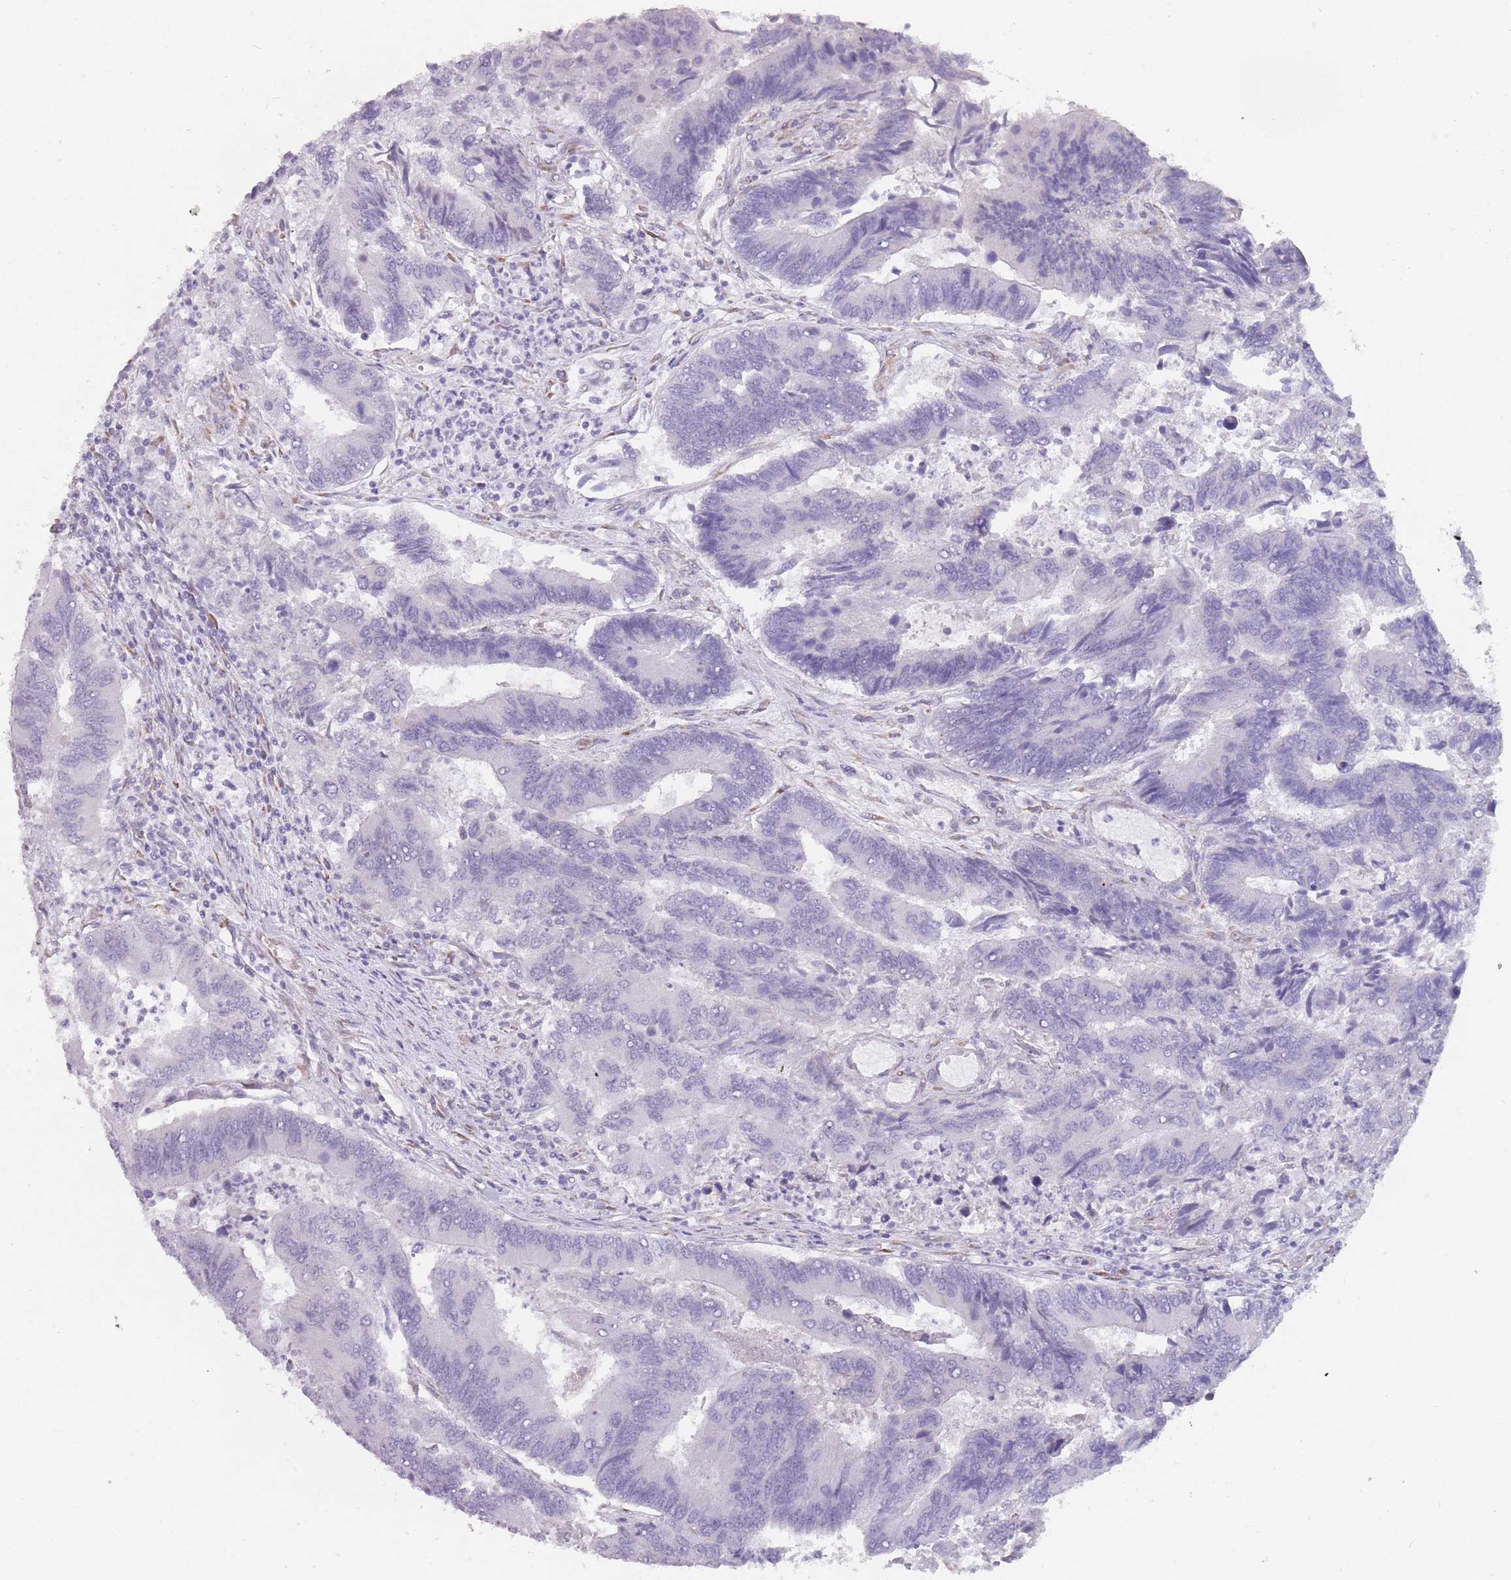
{"staining": {"intensity": "negative", "quantity": "none", "location": "none"}, "tissue": "colorectal cancer", "cell_type": "Tumor cells", "image_type": "cancer", "snomed": [{"axis": "morphology", "description": "Adenocarcinoma, NOS"}, {"axis": "topography", "description": "Colon"}], "caption": "An IHC histopathology image of adenocarcinoma (colorectal) is shown. There is no staining in tumor cells of adenocarcinoma (colorectal).", "gene": "DDX4", "patient": {"sex": "female", "age": 67}}